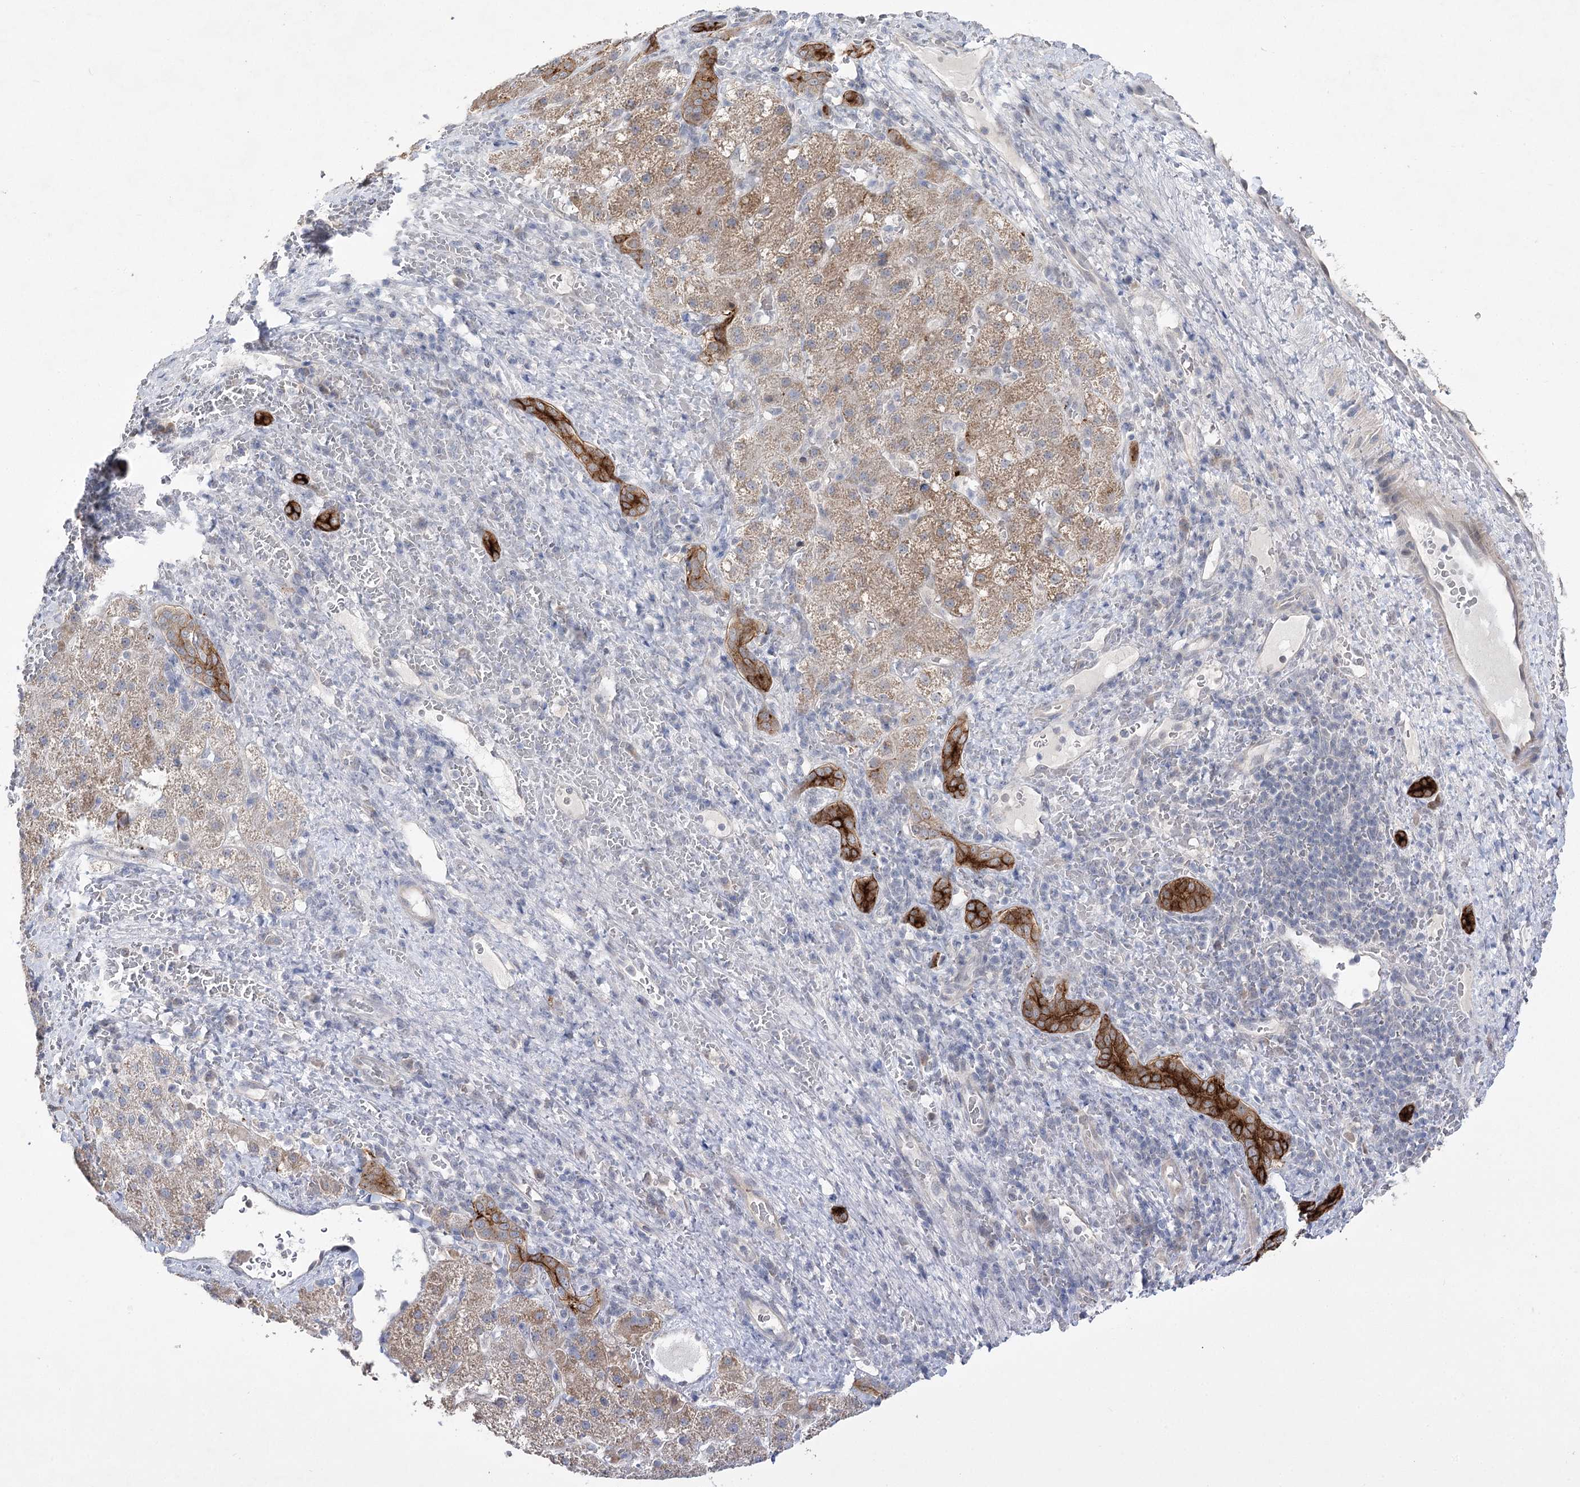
{"staining": {"intensity": "weak", "quantity": ">75%", "location": "cytoplasmic/membranous"}, "tissue": "liver cancer", "cell_type": "Tumor cells", "image_type": "cancer", "snomed": [{"axis": "morphology", "description": "Carcinoma, Hepatocellular, NOS"}, {"axis": "topography", "description": "Liver"}], "caption": "Human hepatocellular carcinoma (liver) stained with a protein marker reveals weak staining in tumor cells.", "gene": "PHYHIPL", "patient": {"sex": "male", "age": 57}}